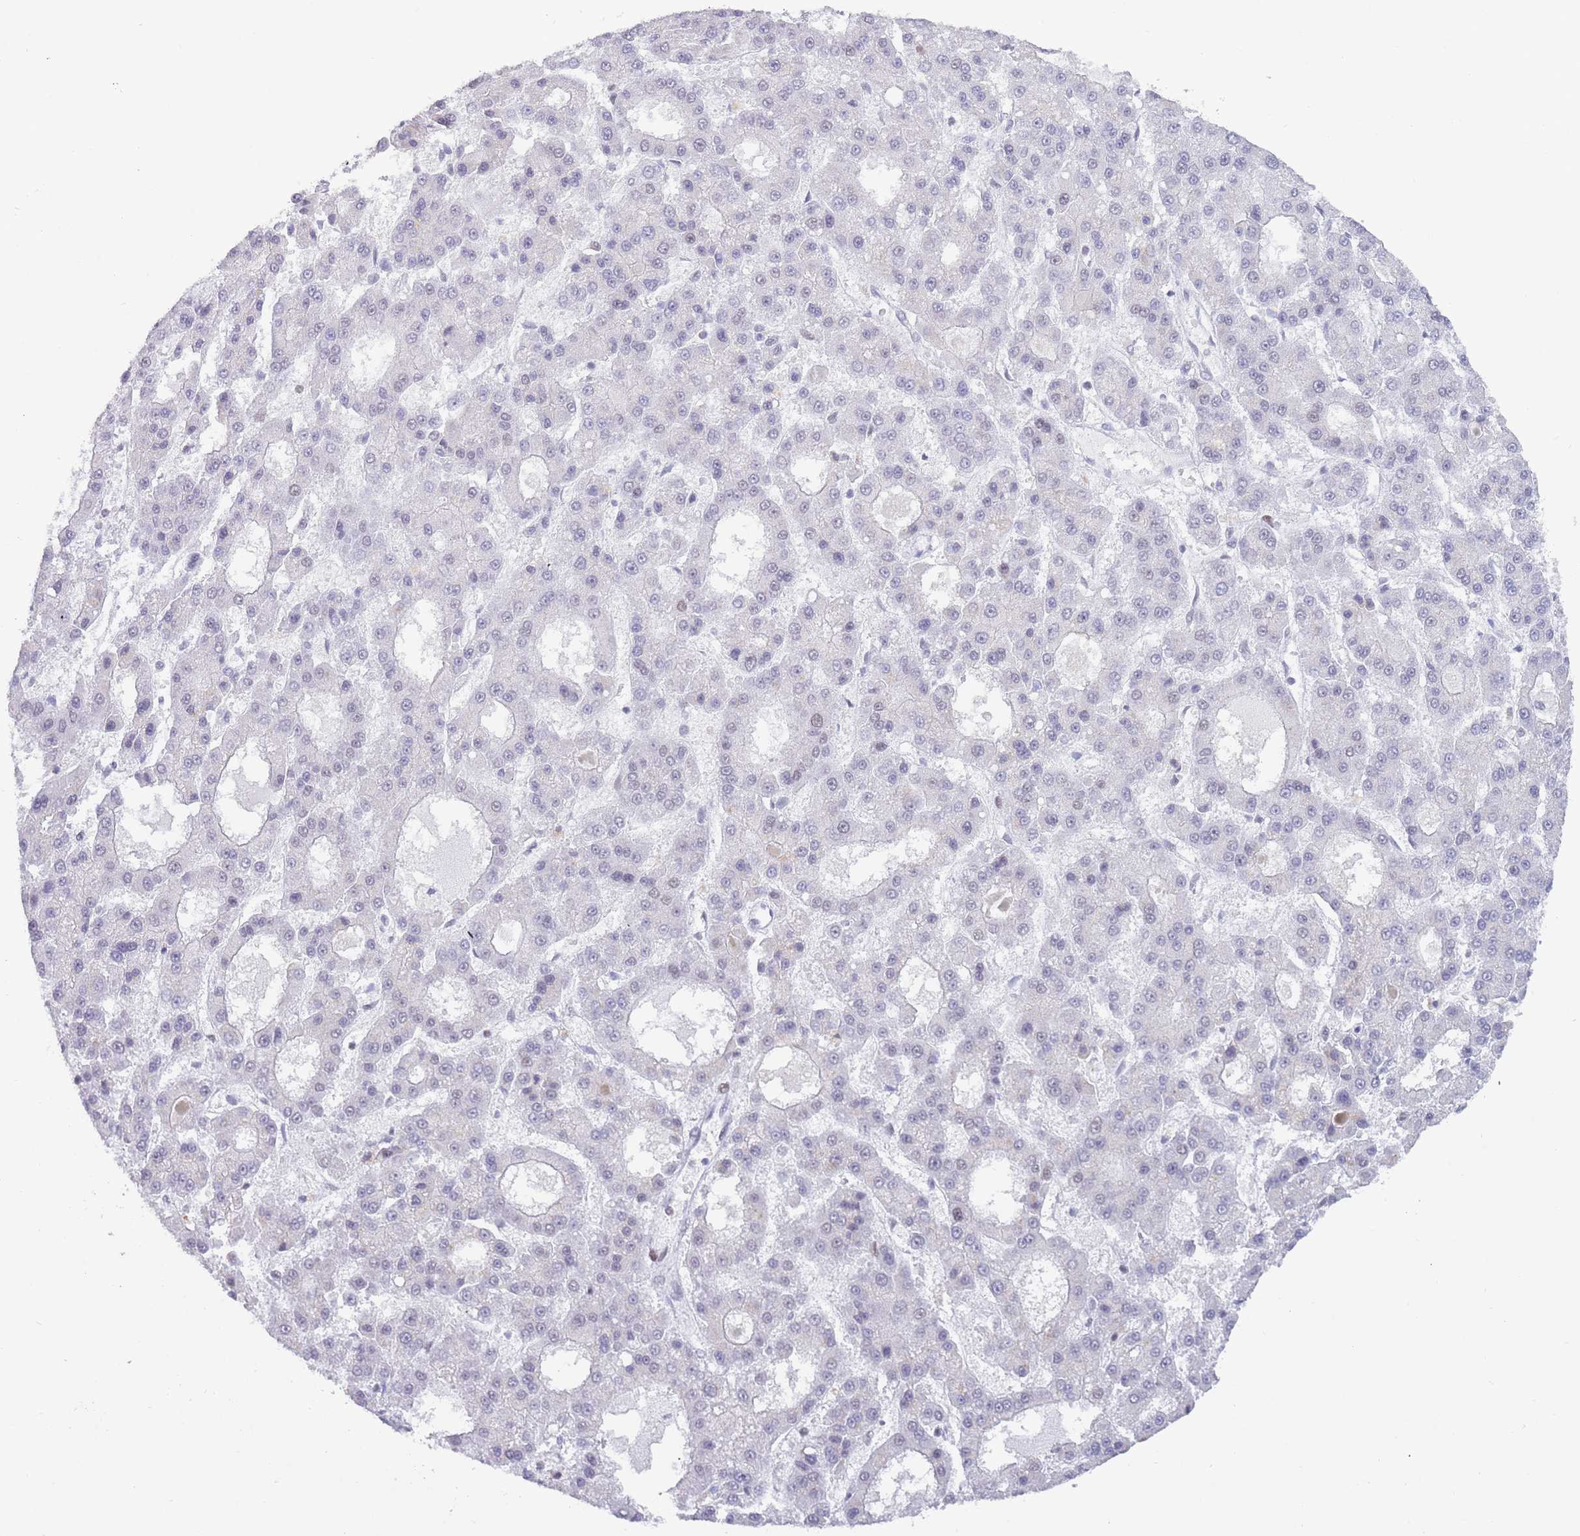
{"staining": {"intensity": "negative", "quantity": "none", "location": "none"}, "tissue": "liver cancer", "cell_type": "Tumor cells", "image_type": "cancer", "snomed": [{"axis": "morphology", "description": "Carcinoma, Hepatocellular, NOS"}, {"axis": "topography", "description": "Liver"}], "caption": "High magnification brightfield microscopy of liver cancer stained with DAB (brown) and counterstained with hematoxylin (blue): tumor cells show no significant staining.", "gene": "ZNF382", "patient": {"sex": "male", "age": 70}}